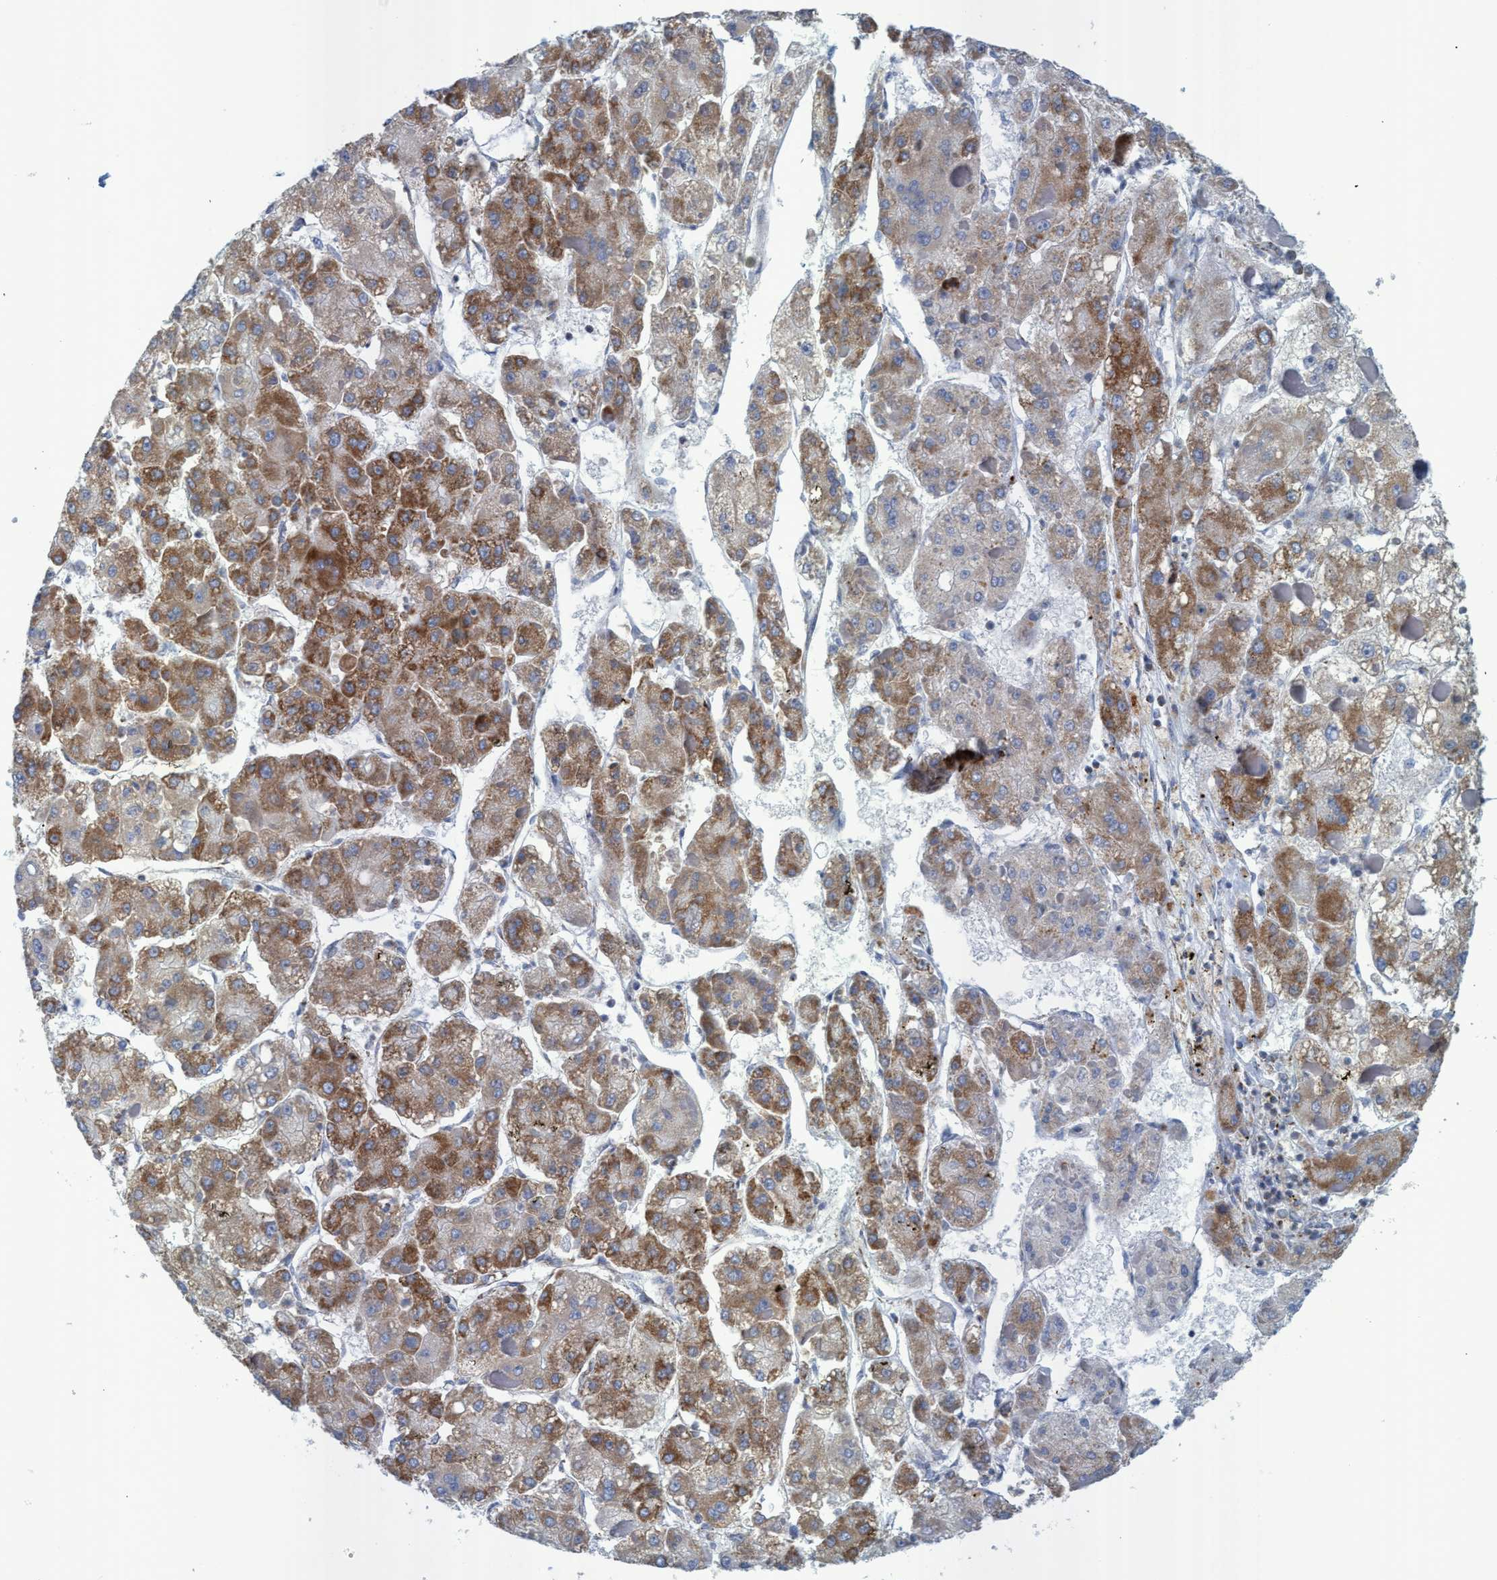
{"staining": {"intensity": "moderate", "quantity": ">75%", "location": "cytoplasmic/membranous"}, "tissue": "liver cancer", "cell_type": "Tumor cells", "image_type": "cancer", "snomed": [{"axis": "morphology", "description": "Carcinoma, Hepatocellular, NOS"}, {"axis": "topography", "description": "Liver"}], "caption": "Protein staining demonstrates moderate cytoplasmic/membranous expression in about >75% of tumor cells in liver cancer (hepatocellular carcinoma). (Stains: DAB (3,3'-diaminobenzidine) in brown, nuclei in blue, Microscopy: brightfield microscopy at high magnification).", "gene": "GGA3", "patient": {"sex": "female", "age": 73}}